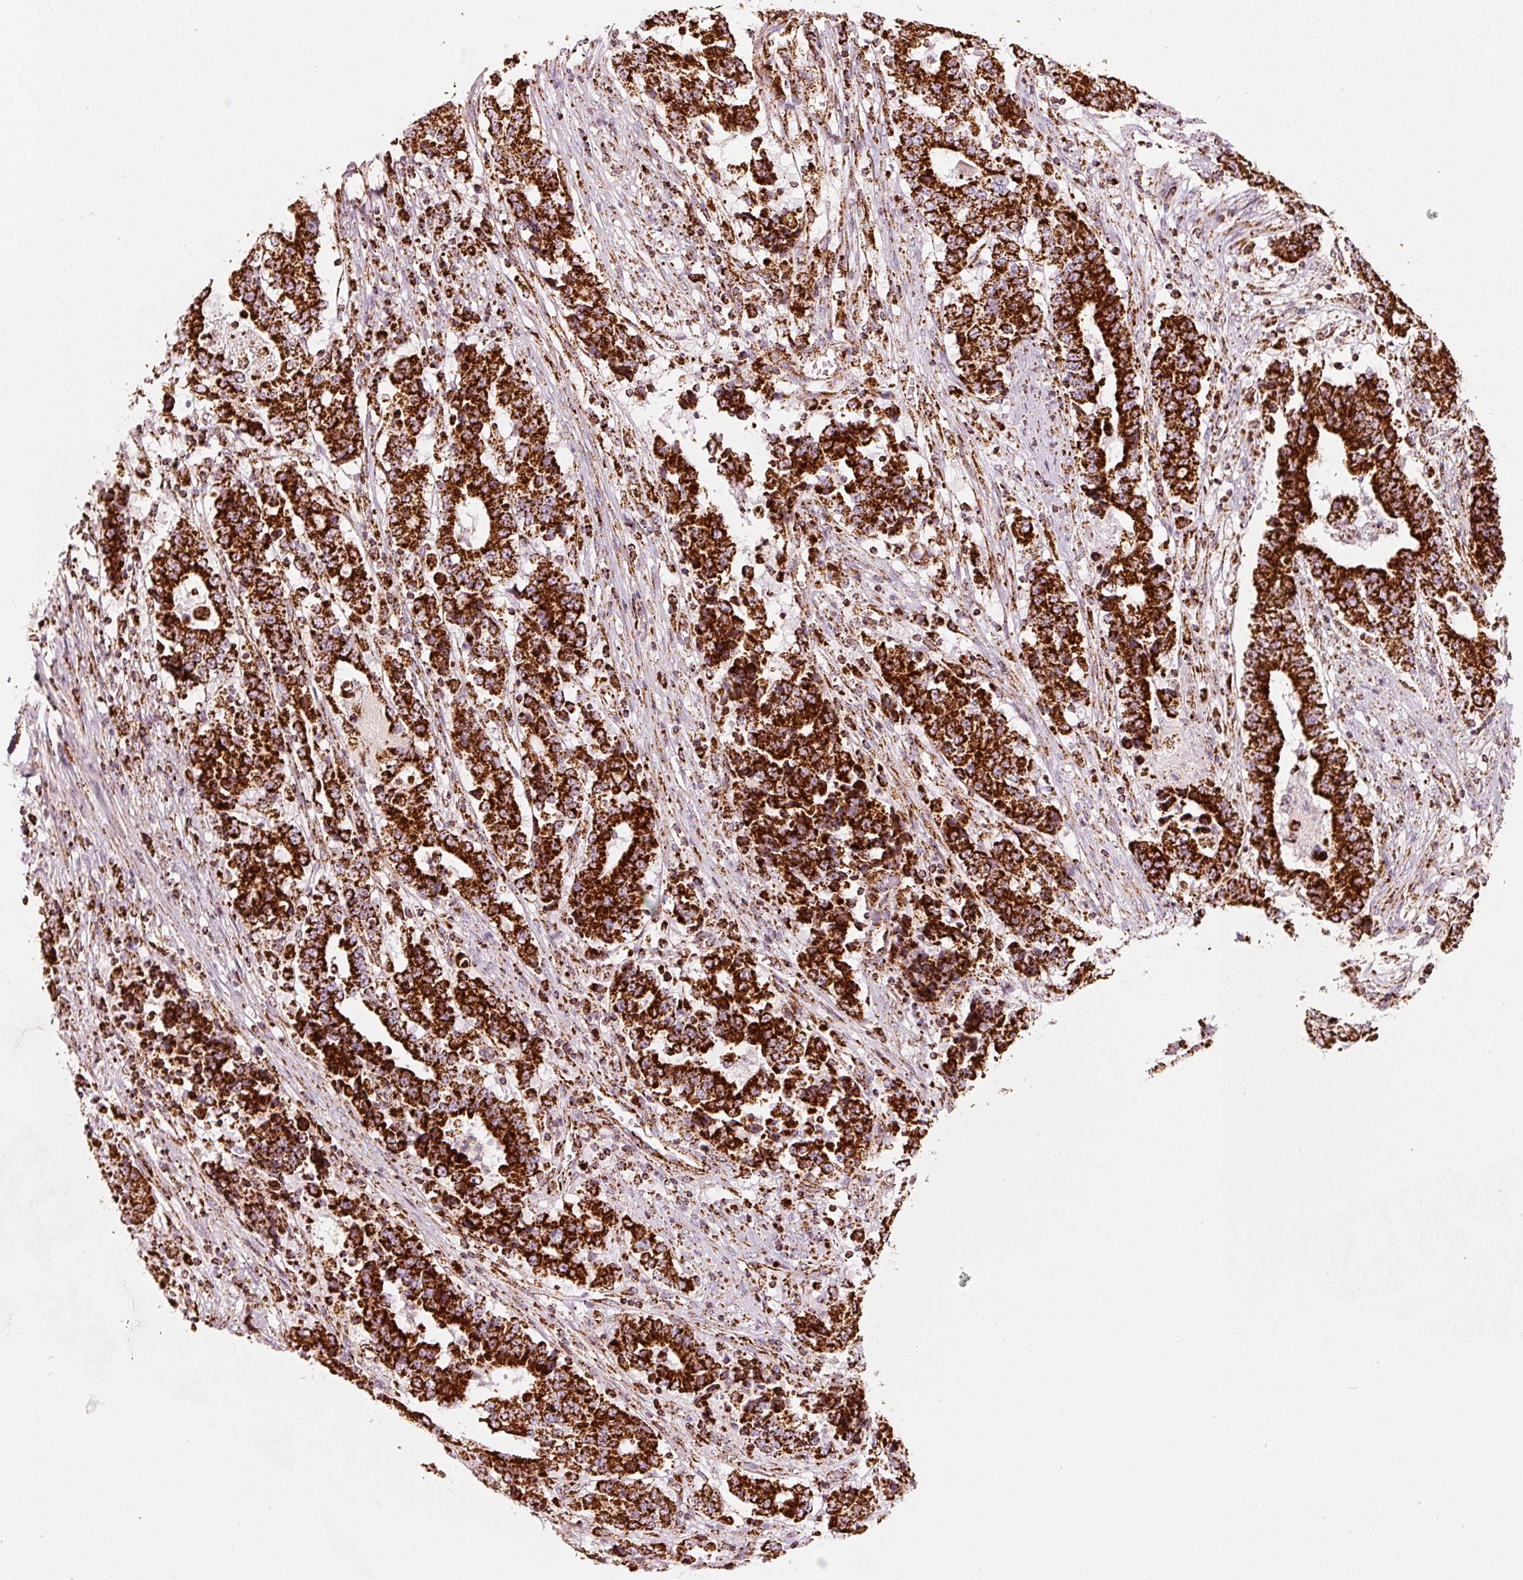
{"staining": {"intensity": "strong", "quantity": ">75%", "location": "cytoplasmic/membranous"}, "tissue": "stomach cancer", "cell_type": "Tumor cells", "image_type": "cancer", "snomed": [{"axis": "morphology", "description": "Adenocarcinoma, NOS"}, {"axis": "topography", "description": "Stomach"}], "caption": "Human stomach adenocarcinoma stained with a brown dye exhibits strong cytoplasmic/membranous positive positivity in approximately >75% of tumor cells.", "gene": "UQCRC1", "patient": {"sex": "male", "age": 59}}